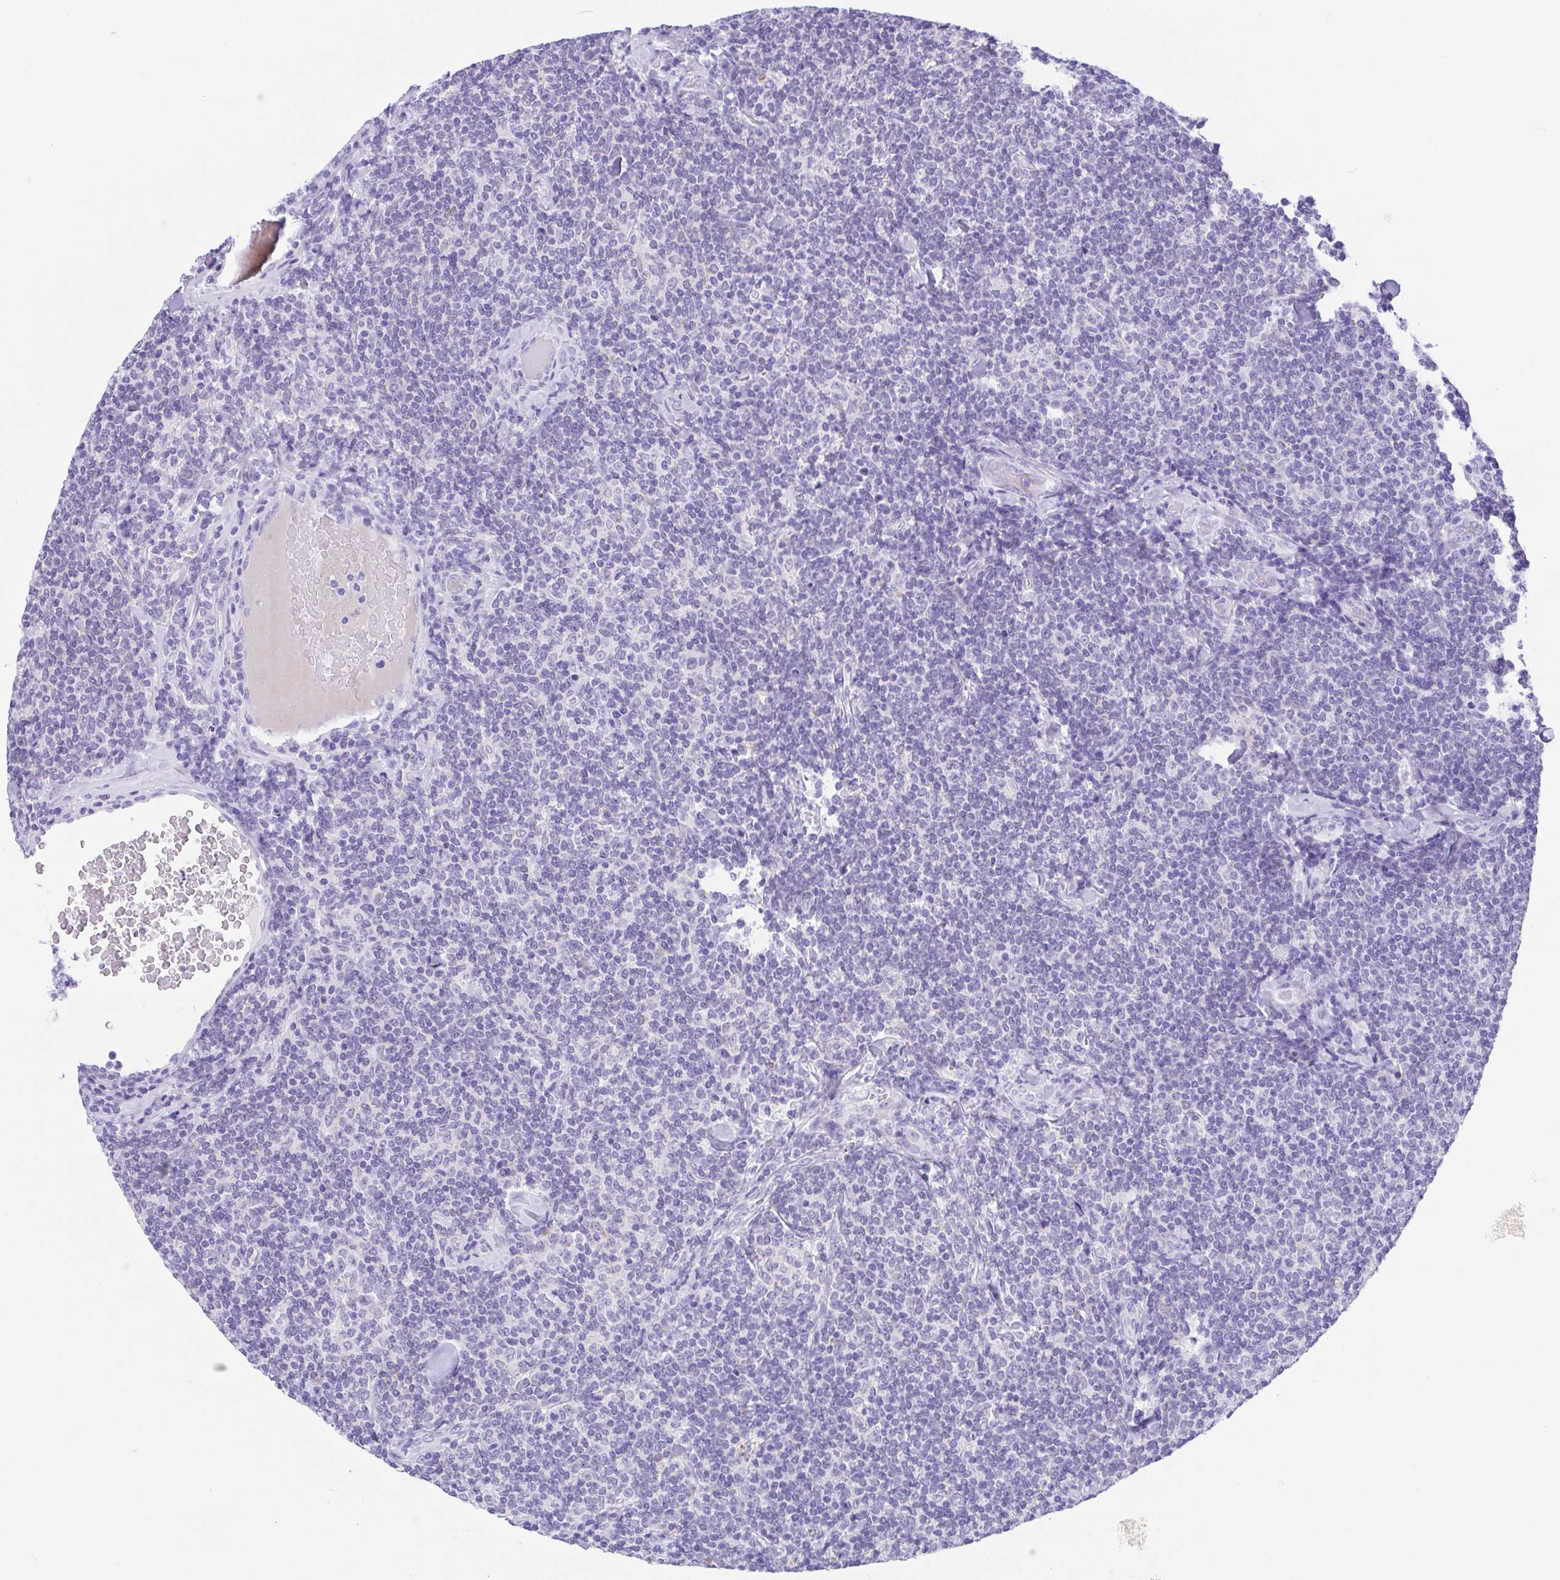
{"staining": {"intensity": "negative", "quantity": "none", "location": "none"}, "tissue": "lymphoma", "cell_type": "Tumor cells", "image_type": "cancer", "snomed": [{"axis": "morphology", "description": "Malignant lymphoma, non-Hodgkin's type, Low grade"}, {"axis": "topography", "description": "Lymph node"}], "caption": "Micrograph shows no protein staining in tumor cells of malignant lymphoma, non-Hodgkin's type (low-grade) tissue.", "gene": "SPATA4", "patient": {"sex": "female", "age": 56}}